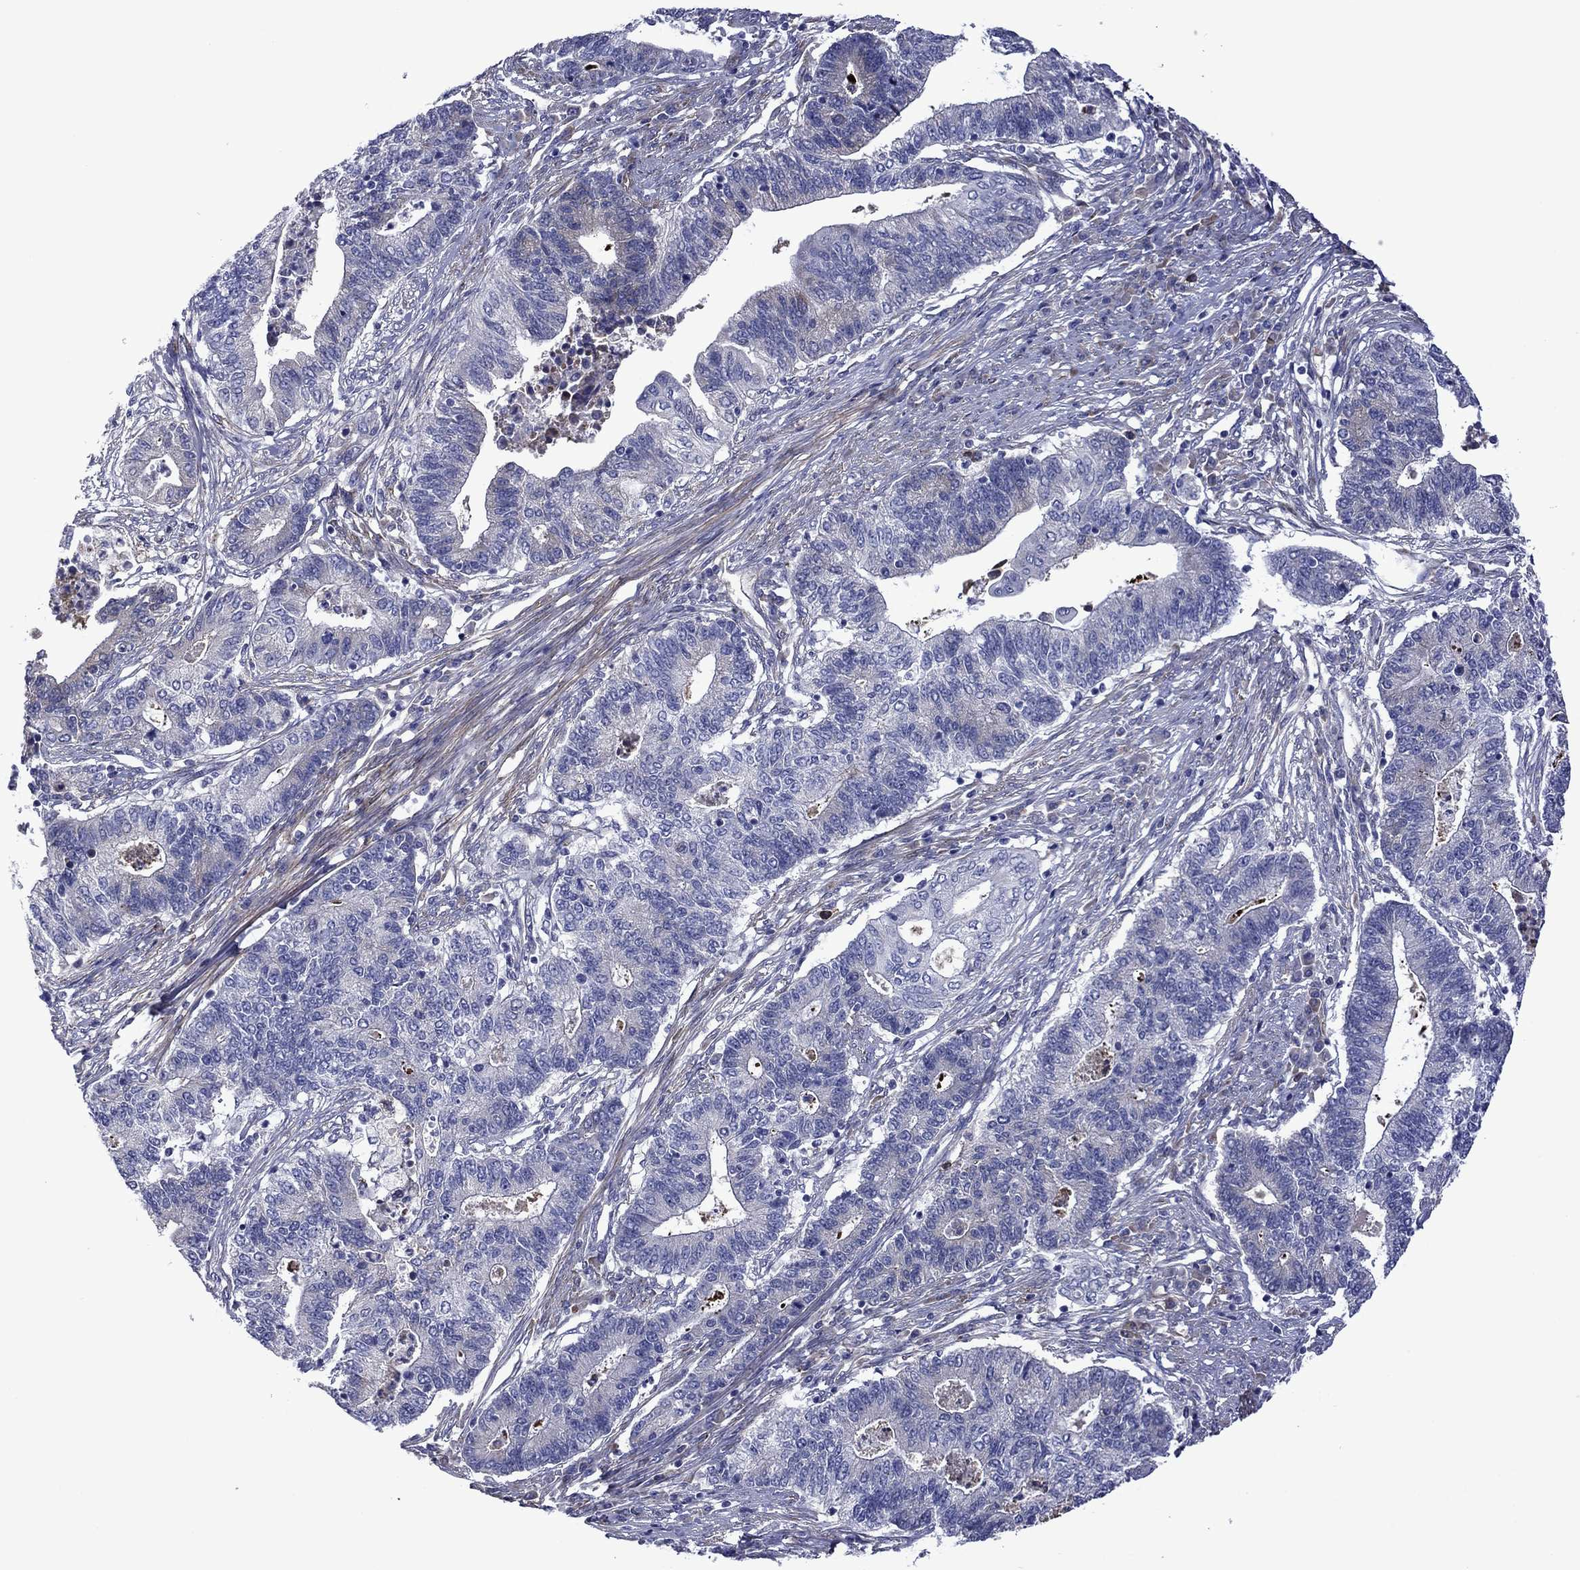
{"staining": {"intensity": "negative", "quantity": "none", "location": "none"}, "tissue": "endometrial cancer", "cell_type": "Tumor cells", "image_type": "cancer", "snomed": [{"axis": "morphology", "description": "Adenocarcinoma, NOS"}, {"axis": "topography", "description": "Uterus"}, {"axis": "topography", "description": "Endometrium"}], "caption": "IHC photomicrograph of neoplastic tissue: endometrial cancer stained with DAB demonstrates no significant protein positivity in tumor cells. Brightfield microscopy of immunohistochemistry stained with DAB (brown) and hematoxylin (blue), captured at high magnification.", "gene": "HSPG2", "patient": {"sex": "female", "age": 54}}